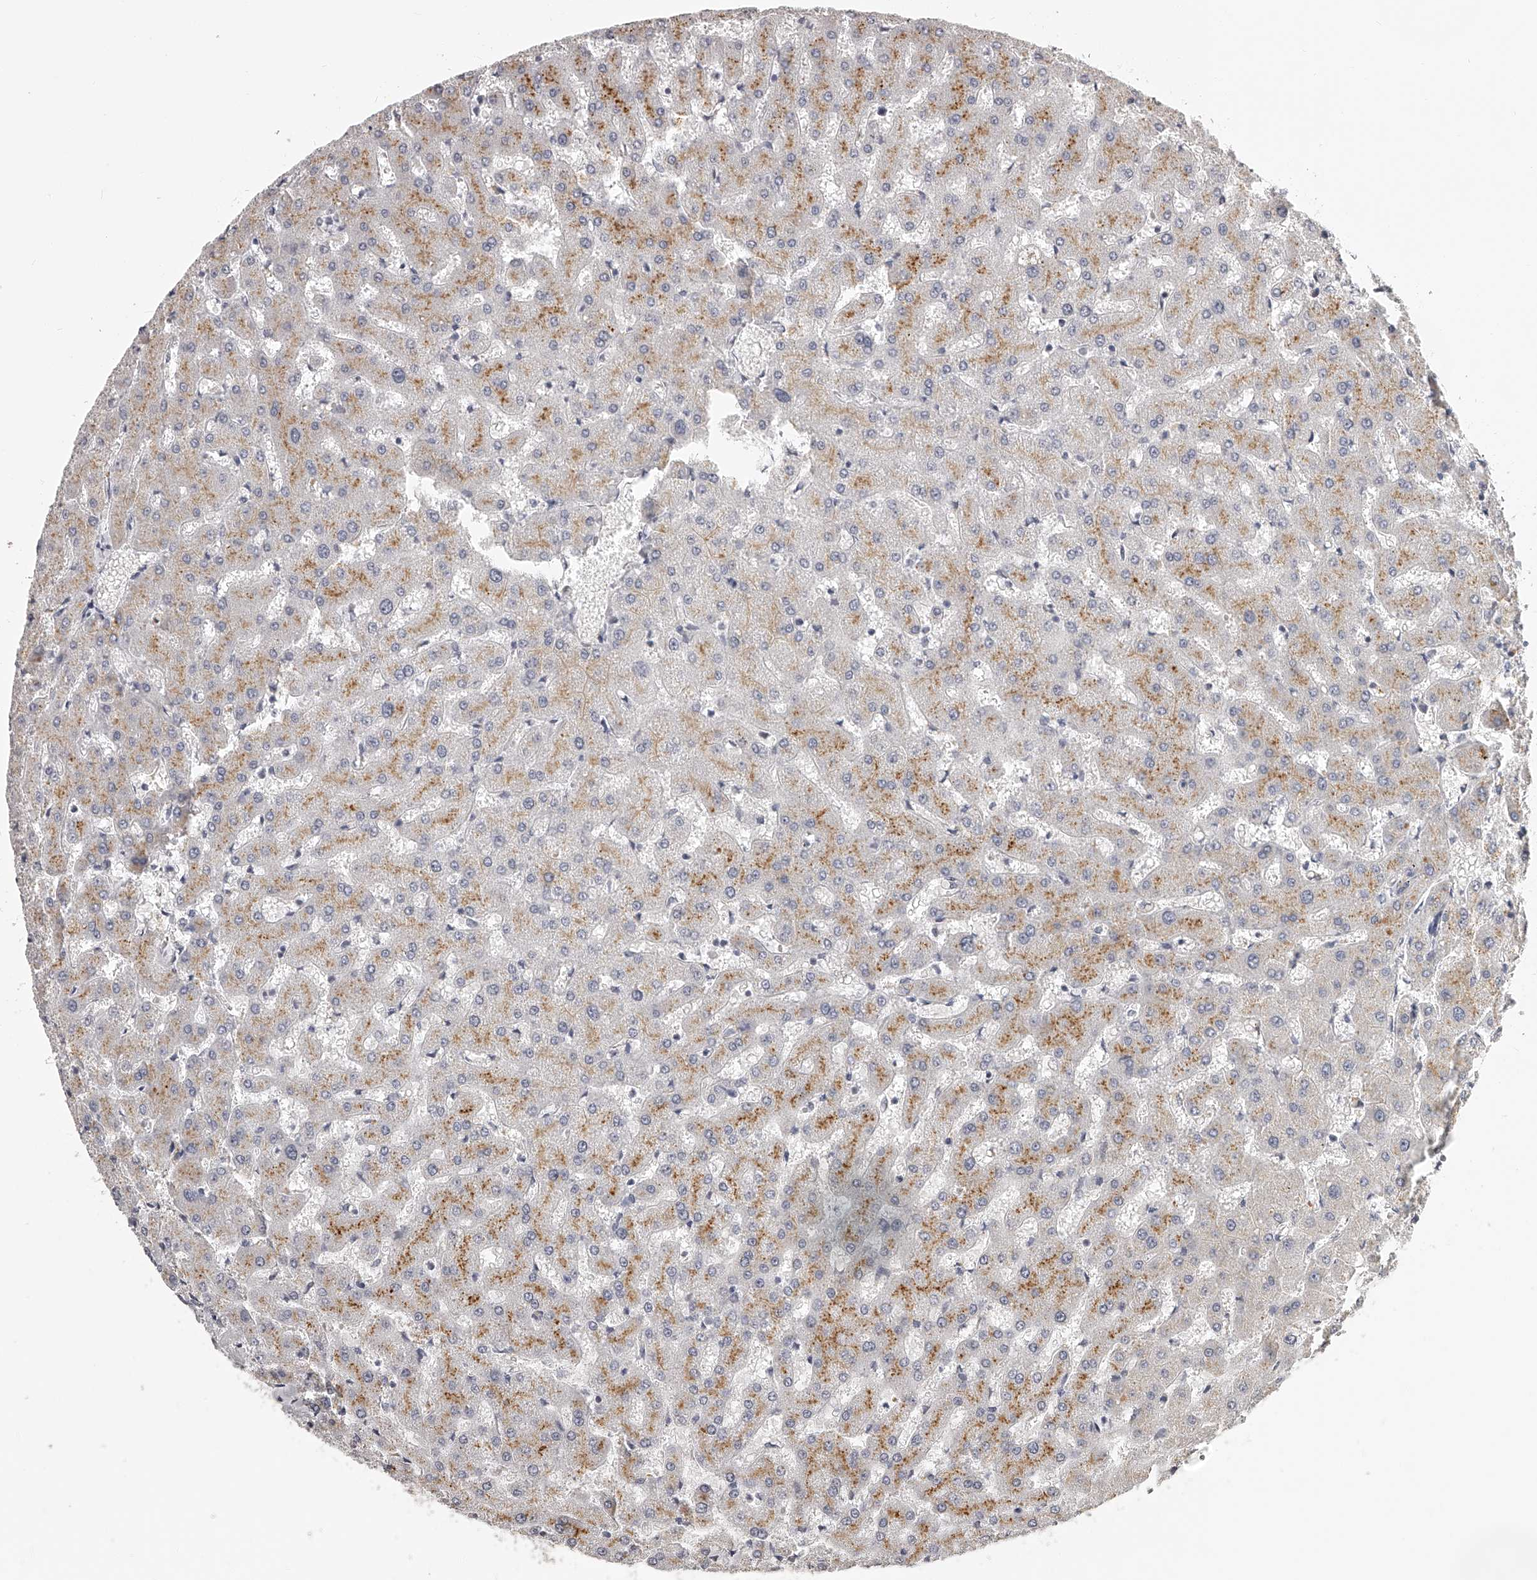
{"staining": {"intensity": "negative", "quantity": "none", "location": "none"}, "tissue": "liver", "cell_type": "Cholangiocytes", "image_type": "normal", "snomed": [{"axis": "morphology", "description": "Normal tissue, NOS"}, {"axis": "topography", "description": "Liver"}], "caption": "IHC photomicrograph of benign liver stained for a protein (brown), which reveals no expression in cholangiocytes. Brightfield microscopy of IHC stained with DAB (brown) and hematoxylin (blue), captured at high magnification.", "gene": "DMRT1", "patient": {"sex": "female", "age": 63}}